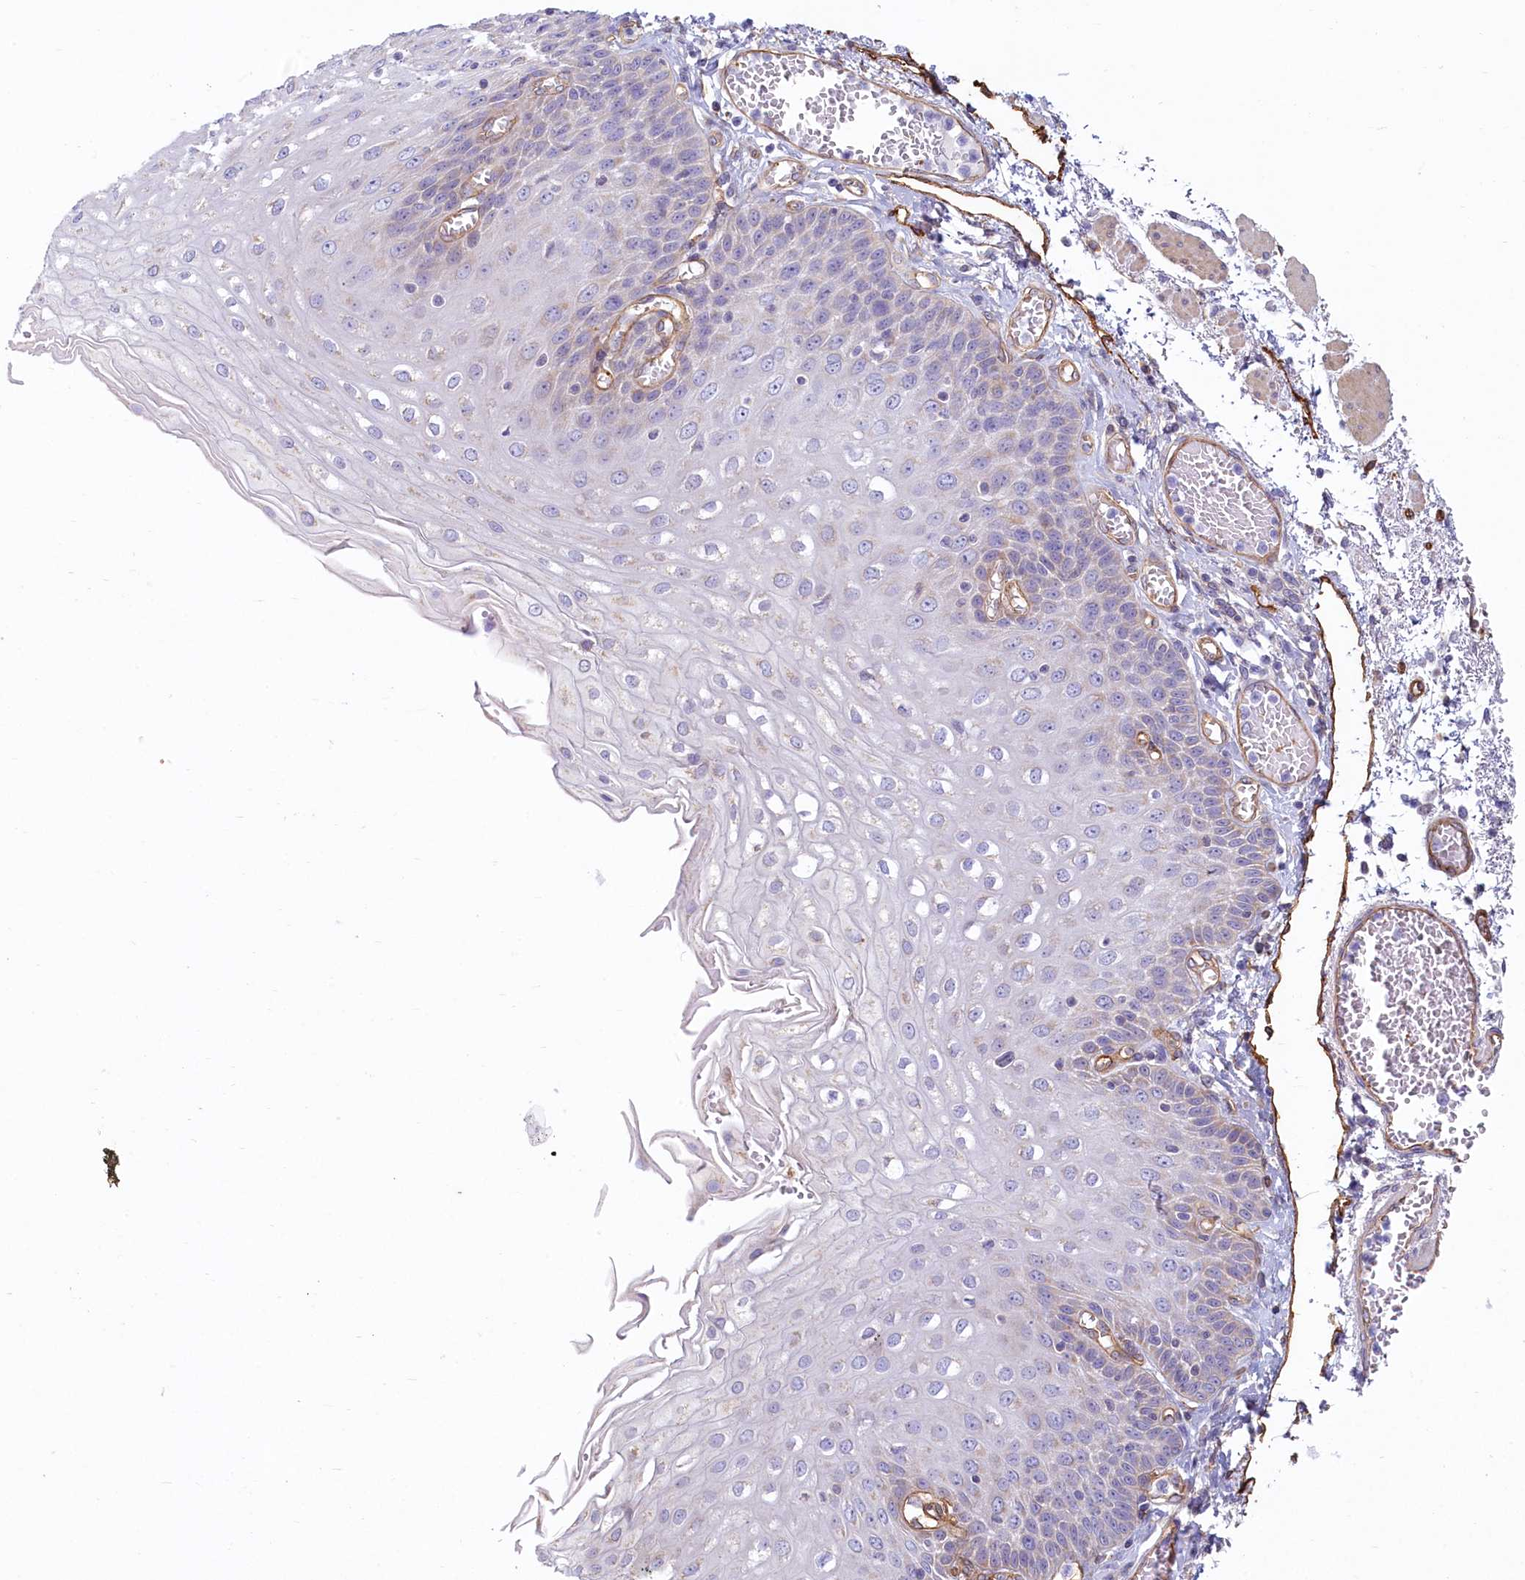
{"staining": {"intensity": "negative", "quantity": "none", "location": "none"}, "tissue": "esophagus", "cell_type": "Squamous epithelial cells", "image_type": "normal", "snomed": [{"axis": "morphology", "description": "Normal tissue, NOS"}, {"axis": "topography", "description": "Esophagus"}], "caption": "The micrograph displays no significant expression in squamous epithelial cells of esophagus.", "gene": "LMOD3", "patient": {"sex": "male", "age": 81}}